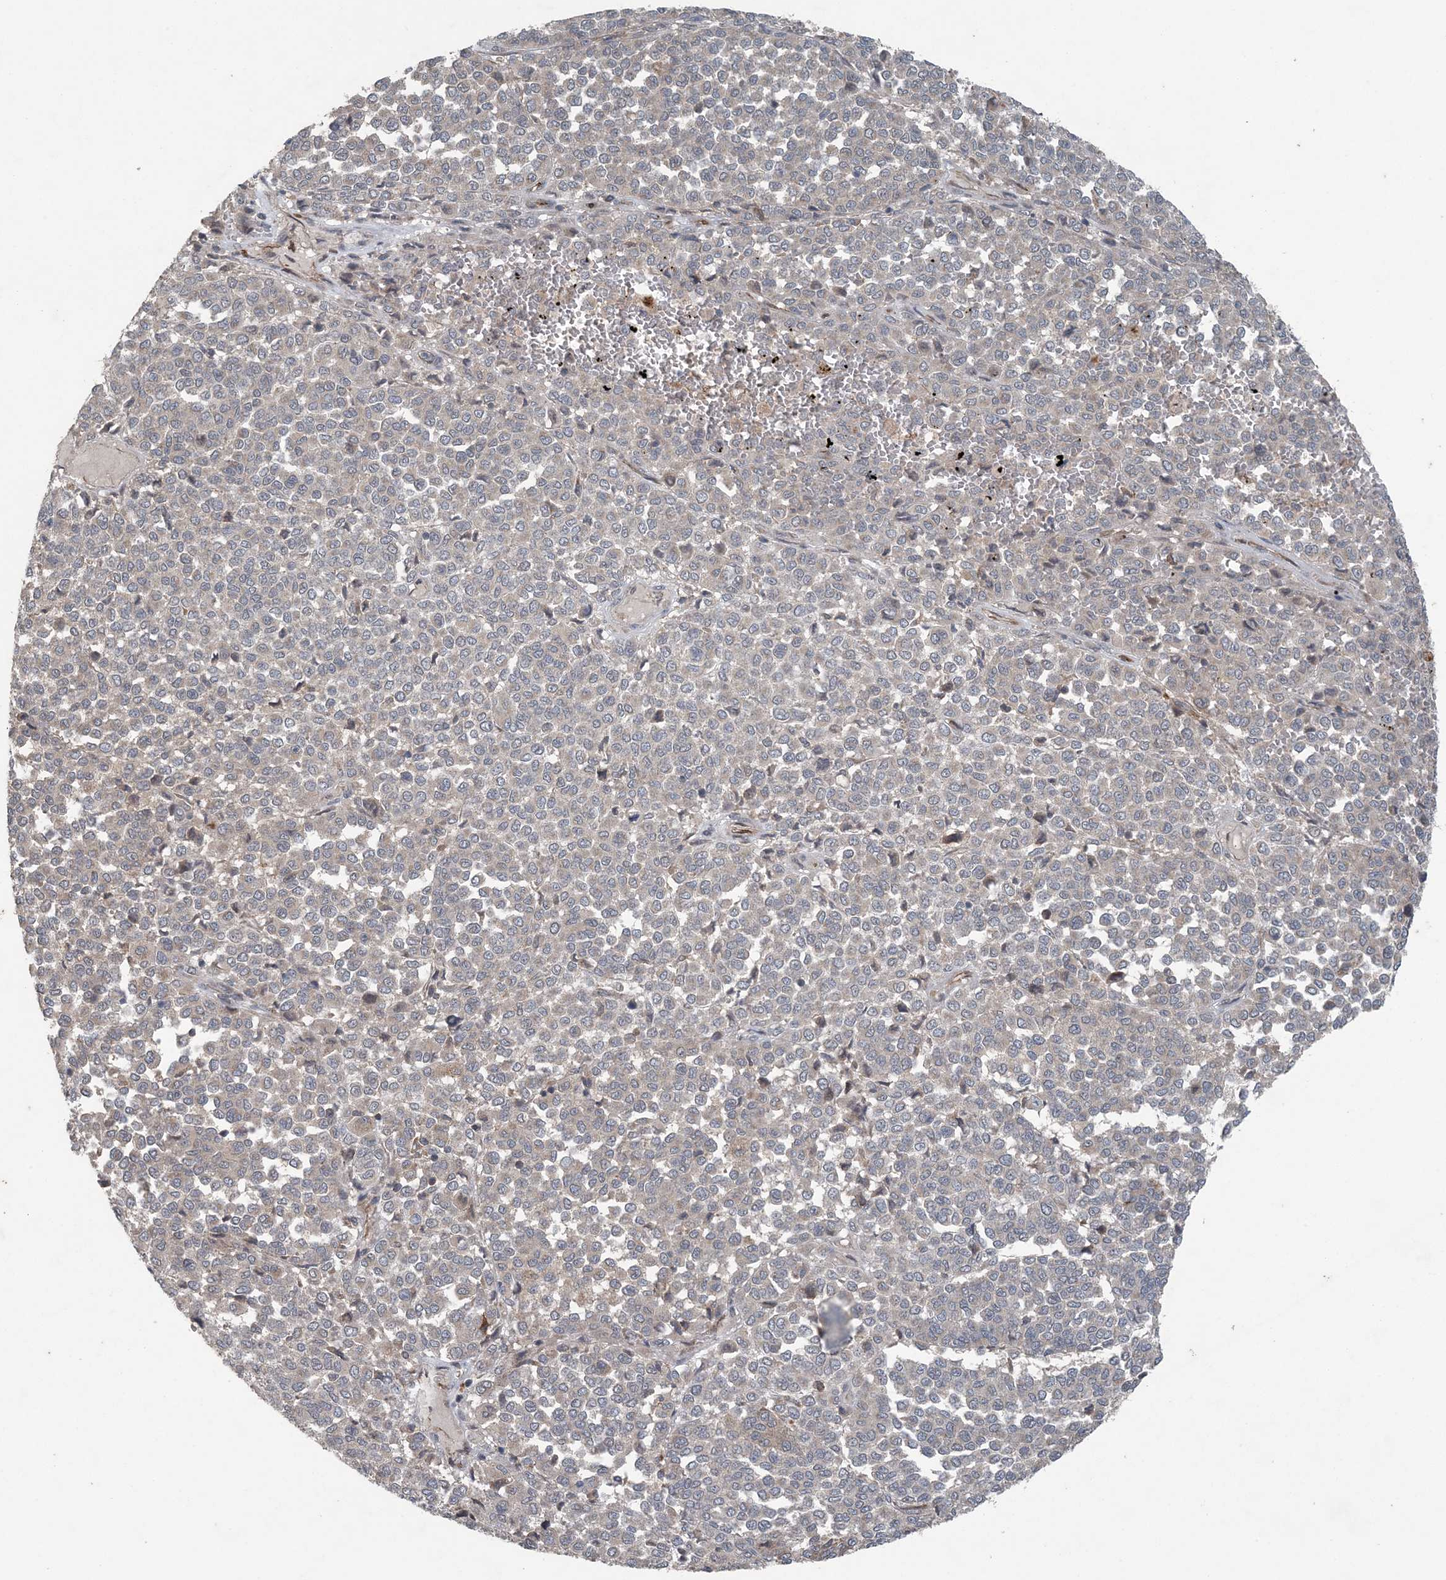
{"staining": {"intensity": "negative", "quantity": "none", "location": "none"}, "tissue": "melanoma", "cell_type": "Tumor cells", "image_type": "cancer", "snomed": [{"axis": "morphology", "description": "Malignant melanoma, Metastatic site"}, {"axis": "topography", "description": "Pancreas"}], "caption": "DAB immunohistochemical staining of human melanoma demonstrates no significant expression in tumor cells.", "gene": "MYO9B", "patient": {"sex": "female", "age": 30}}